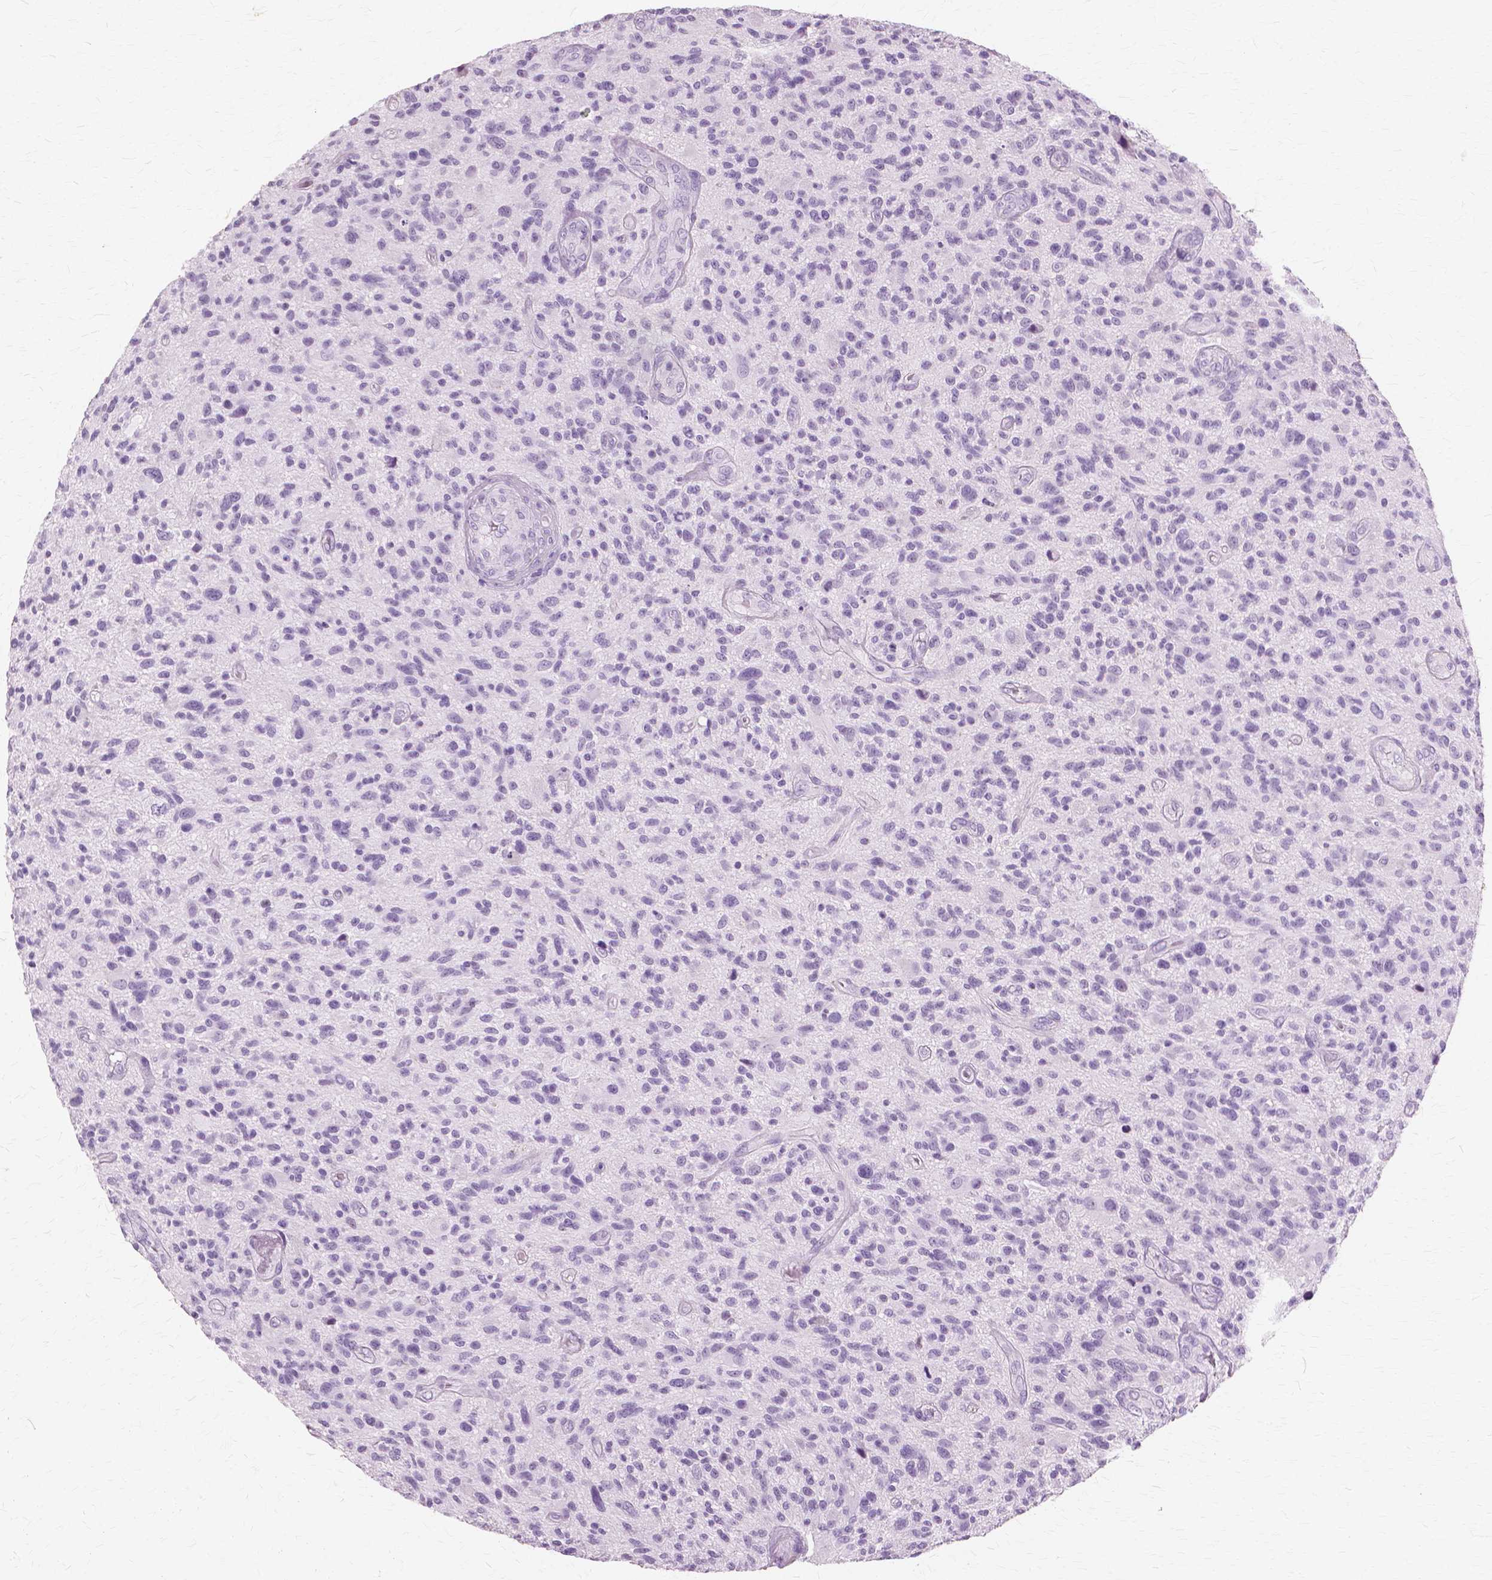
{"staining": {"intensity": "negative", "quantity": "none", "location": "none"}, "tissue": "glioma", "cell_type": "Tumor cells", "image_type": "cancer", "snomed": [{"axis": "morphology", "description": "Glioma, malignant, High grade"}, {"axis": "topography", "description": "Brain"}], "caption": "This is an immunohistochemistry image of glioma. There is no positivity in tumor cells.", "gene": "SFTPD", "patient": {"sex": "male", "age": 47}}